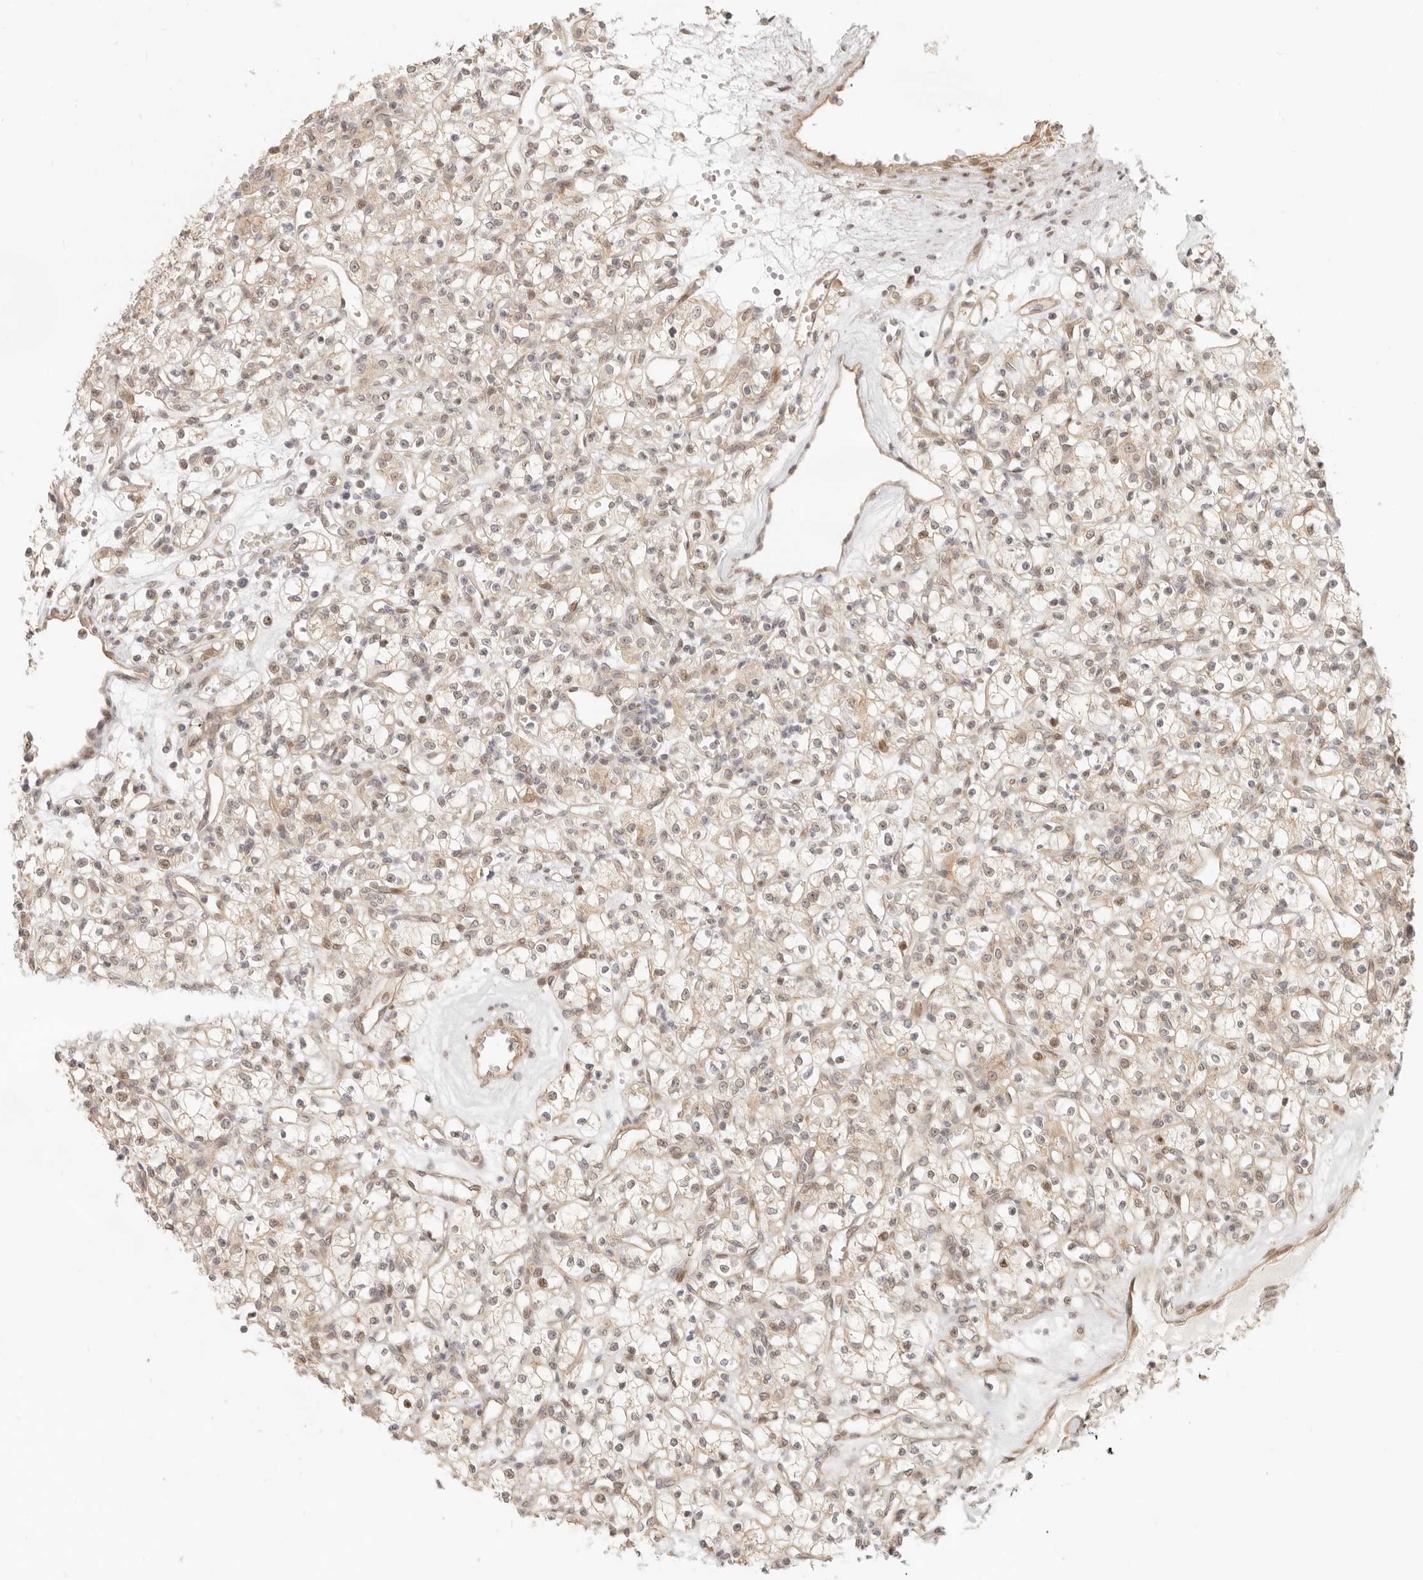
{"staining": {"intensity": "weak", "quantity": "25%-75%", "location": "cytoplasmic/membranous,nuclear"}, "tissue": "renal cancer", "cell_type": "Tumor cells", "image_type": "cancer", "snomed": [{"axis": "morphology", "description": "Adenocarcinoma, NOS"}, {"axis": "topography", "description": "Kidney"}], "caption": "Immunohistochemistry (DAB (3,3'-diaminobenzidine)) staining of human renal cancer (adenocarcinoma) reveals weak cytoplasmic/membranous and nuclear protein positivity in about 25%-75% of tumor cells.", "gene": "TUFT1", "patient": {"sex": "female", "age": 59}}